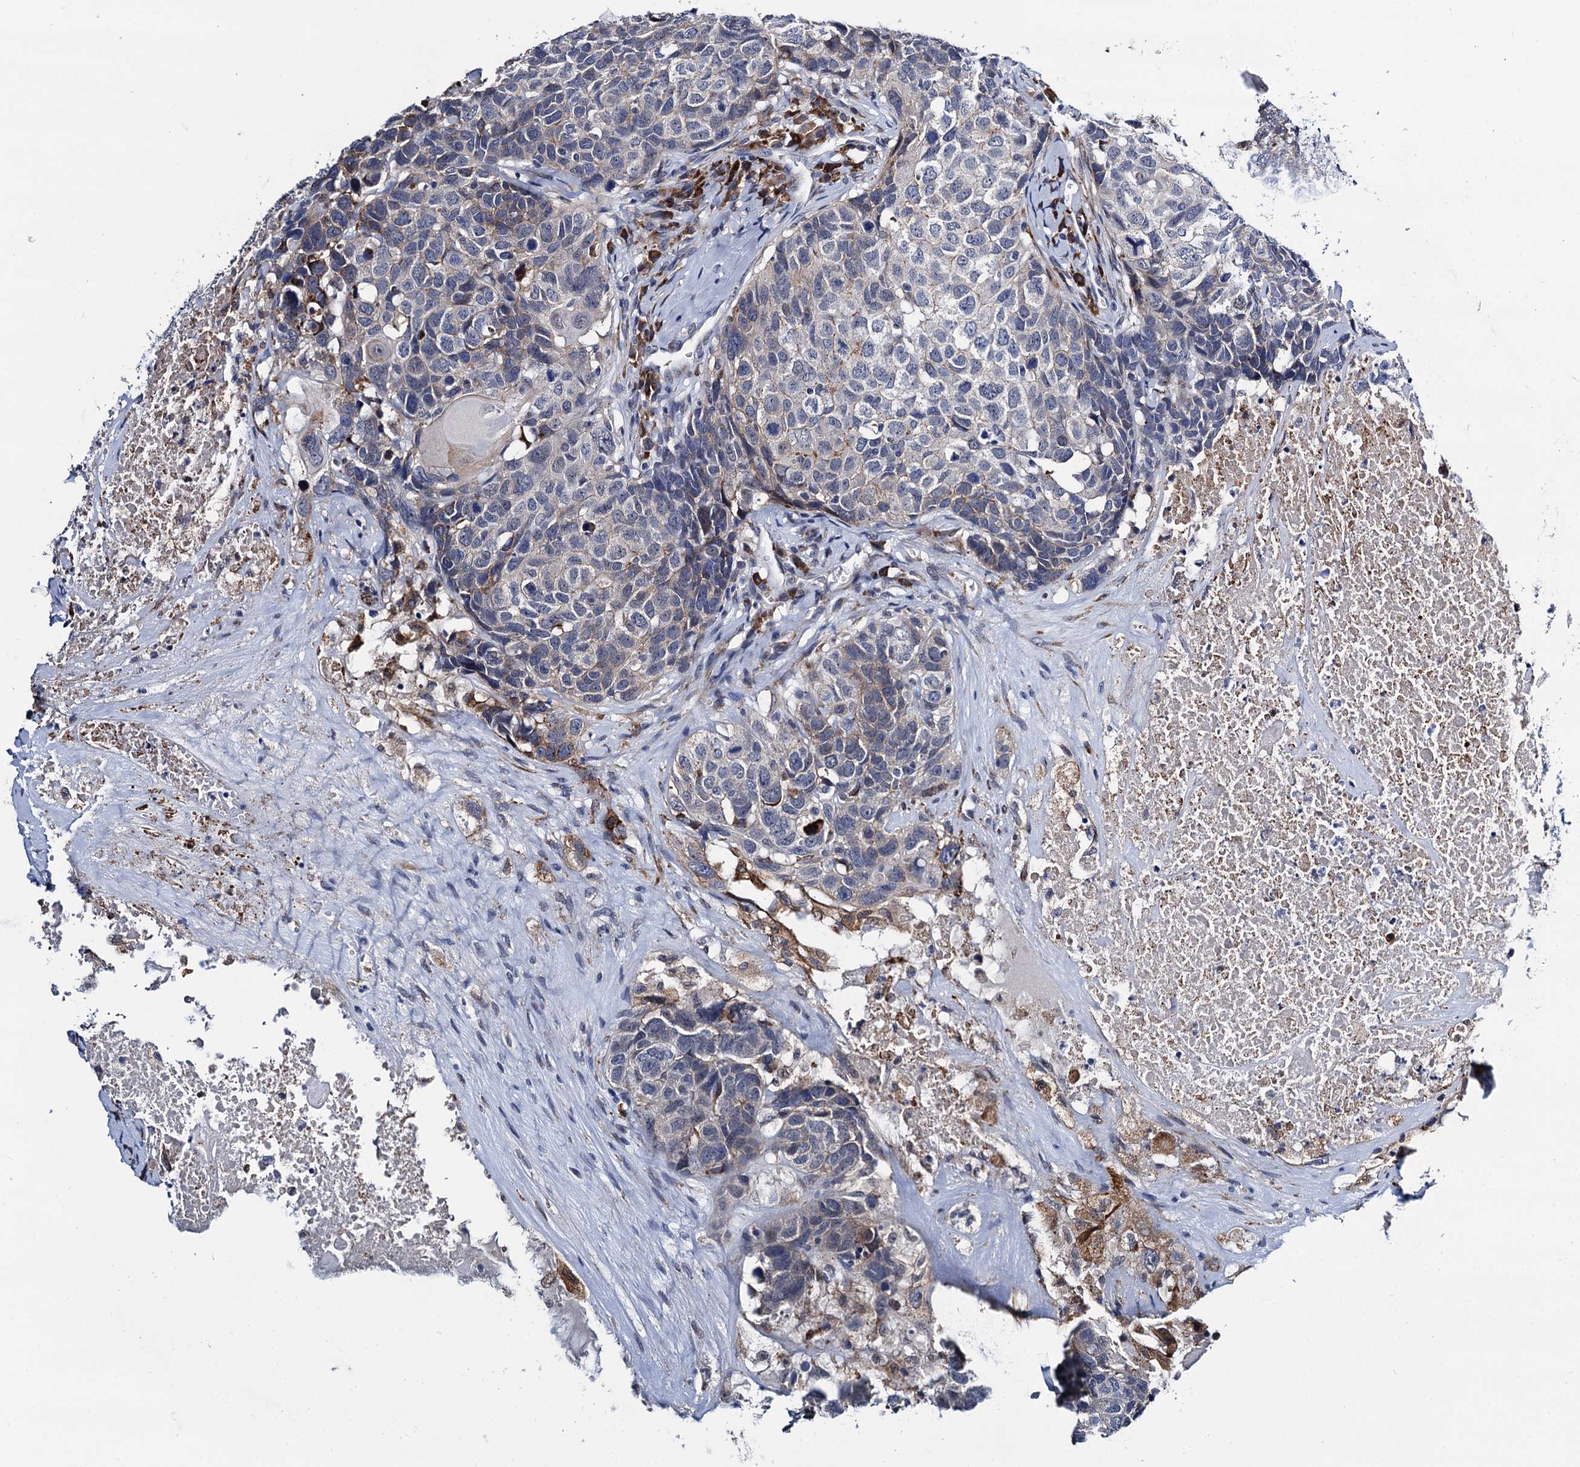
{"staining": {"intensity": "weak", "quantity": "<25%", "location": "cytoplasmic/membranous"}, "tissue": "head and neck cancer", "cell_type": "Tumor cells", "image_type": "cancer", "snomed": [{"axis": "morphology", "description": "Squamous cell carcinoma, NOS"}, {"axis": "topography", "description": "Head-Neck"}], "caption": "Head and neck squamous cell carcinoma stained for a protein using IHC displays no staining tumor cells.", "gene": "SLC7A10", "patient": {"sex": "male", "age": 66}}